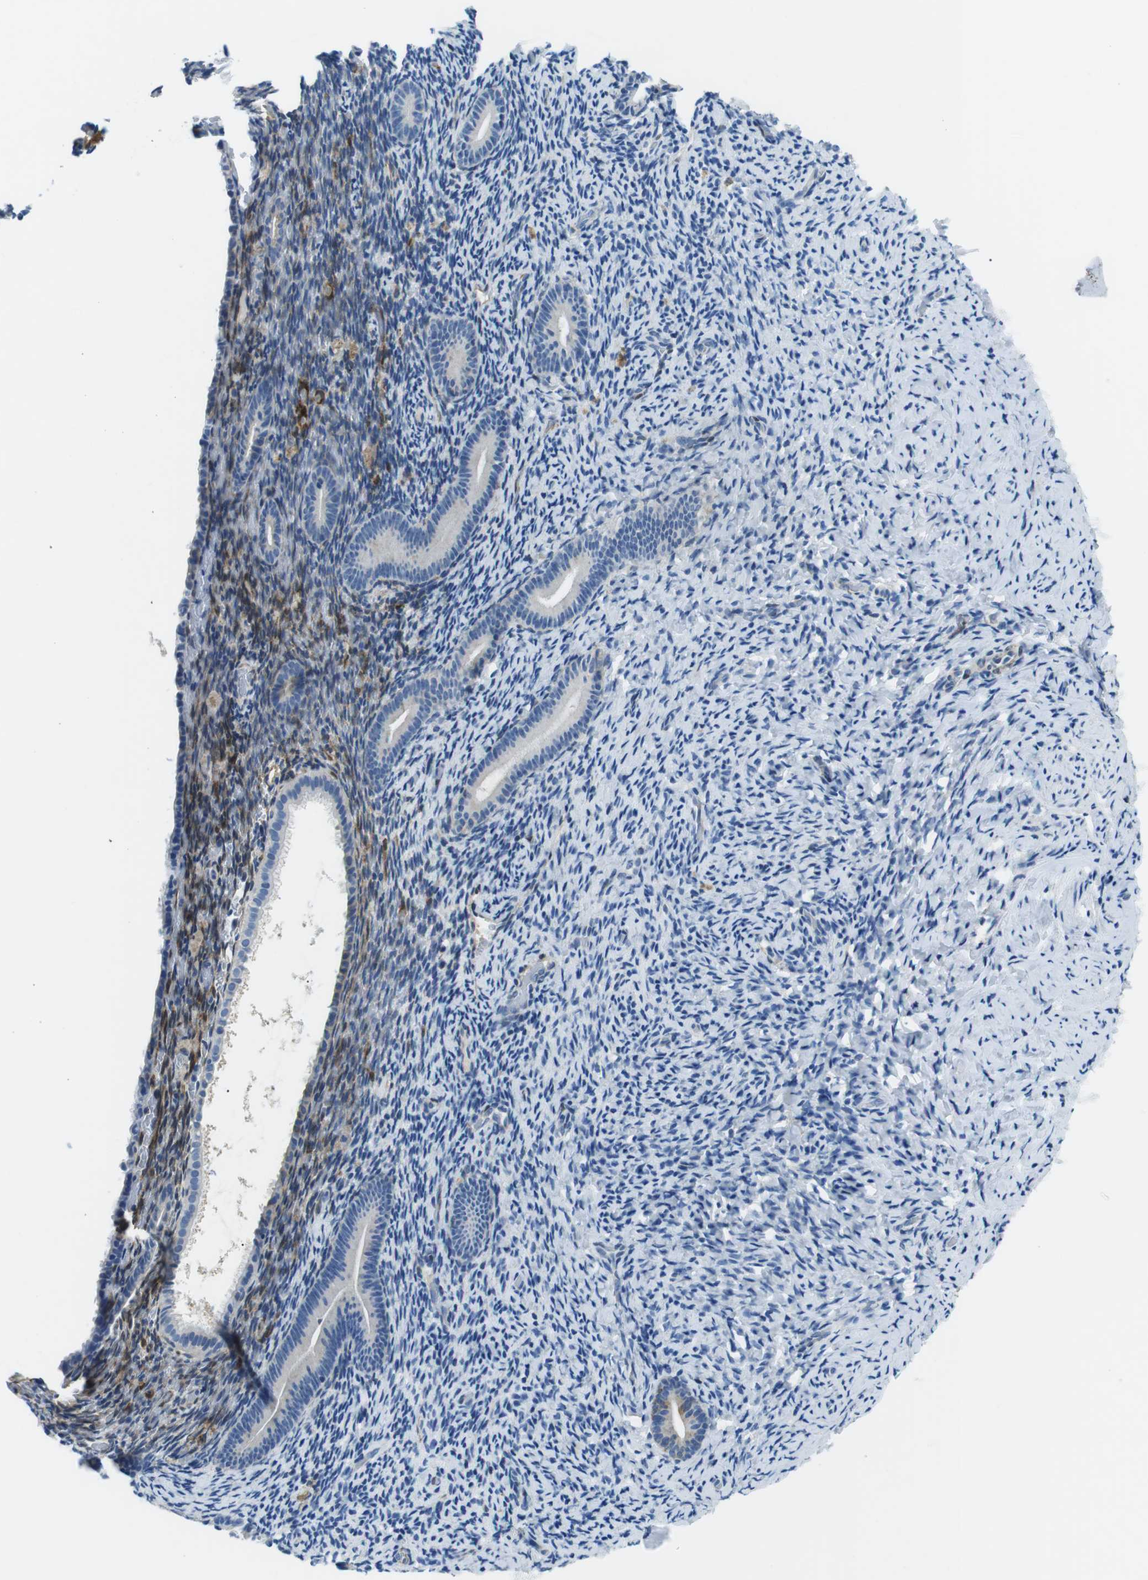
{"staining": {"intensity": "moderate", "quantity": "<25%", "location": "cytoplasmic/membranous"}, "tissue": "endometrium", "cell_type": "Cells in endometrial stroma", "image_type": "normal", "snomed": [{"axis": "morphology", "description": "Normal tissue, NOS"}, {"axis": "topography", "description": "Endometrium"}], "caption": "About <25% of cells in endometrial stroma in benign human endometrium reveal moderate cytoplasmic/membranous protein staining as visualized by brown immunohistochemical staining.", "gene": "PHLDA1", "patient": {"sex": "female", "age": 51}}